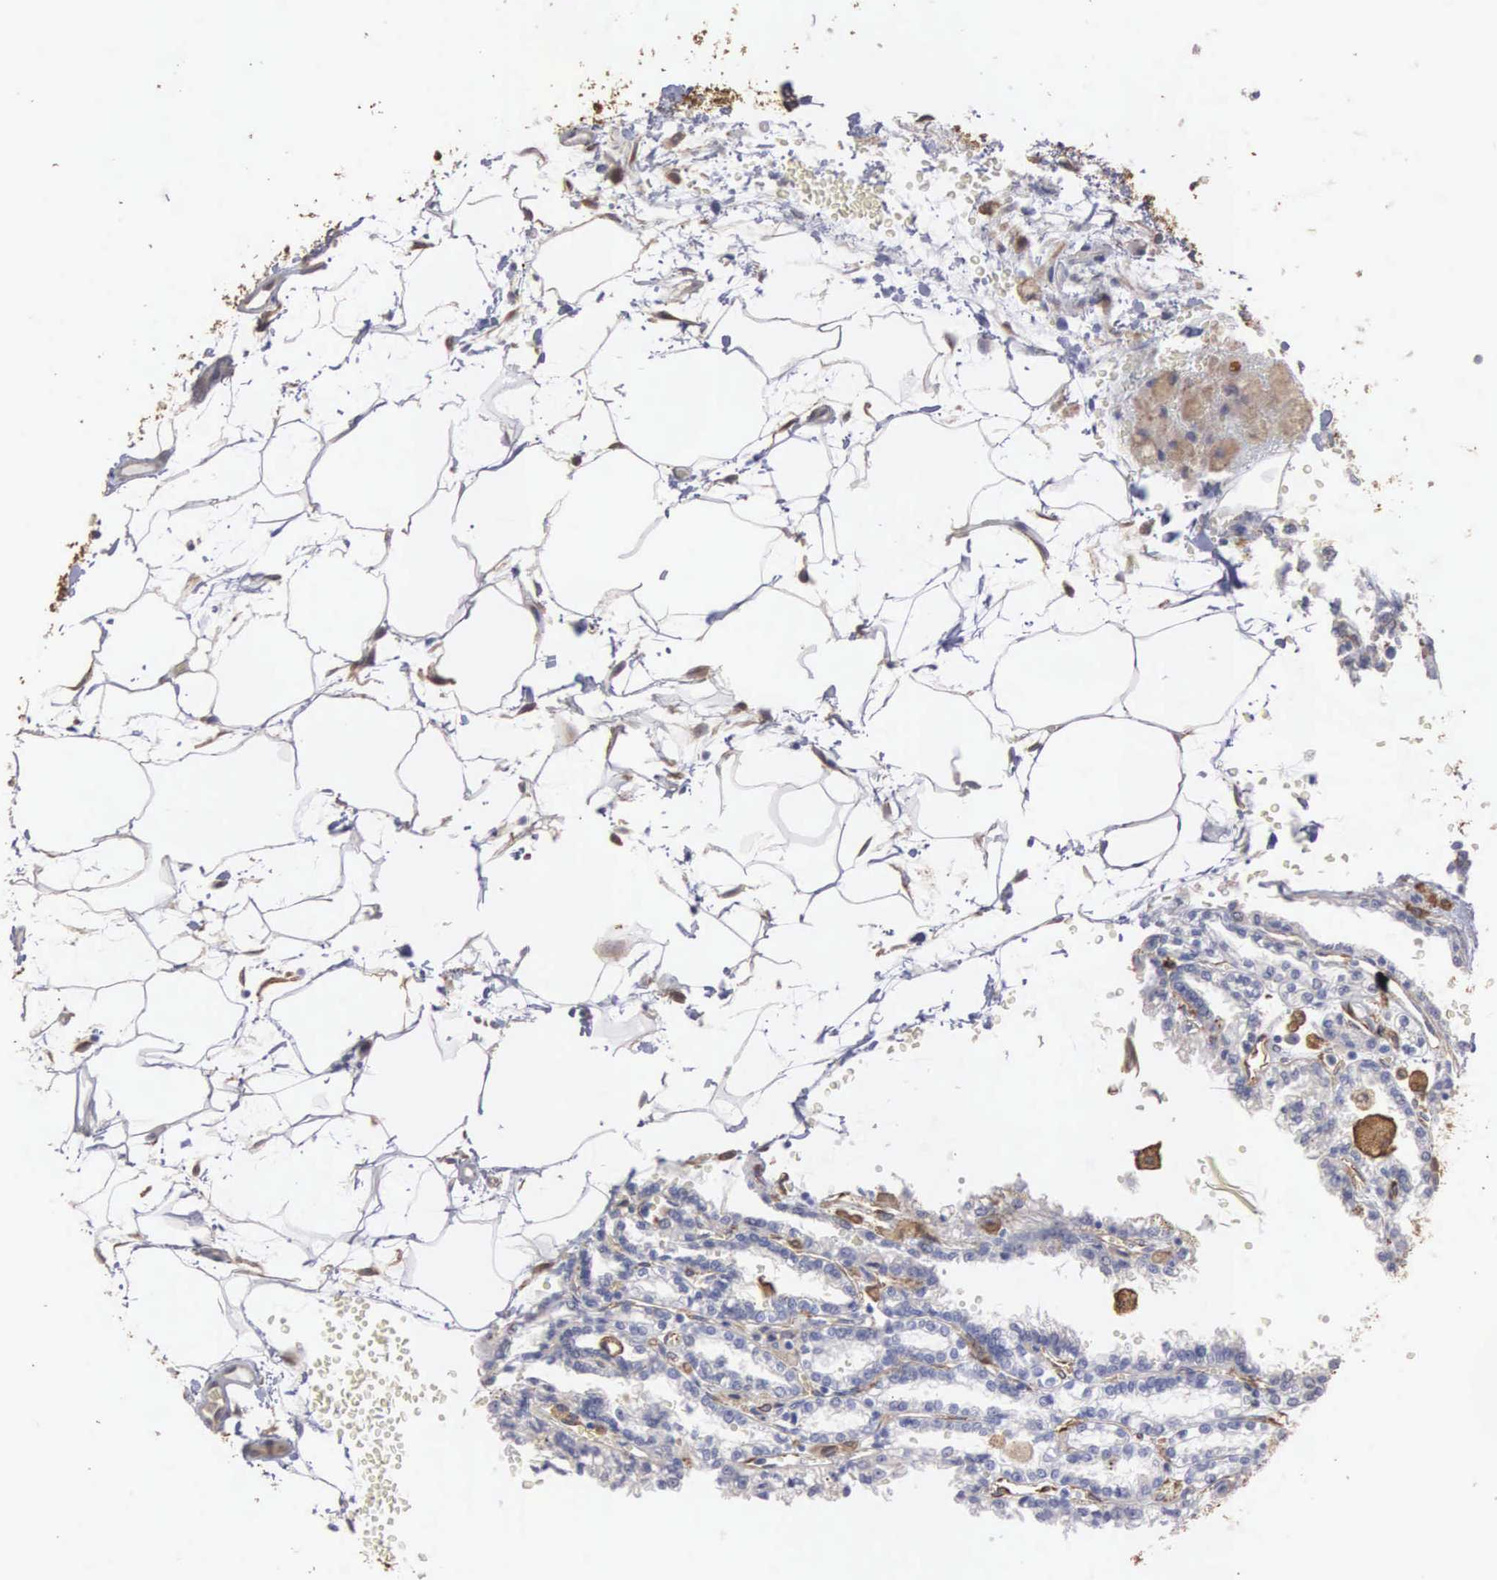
{"staining": {"intensity": "negative", "quantity": "none", "location": "none"}, "tissue": "renal cancer", "cell_type": "Tumor cells", "image_type": "cancer", "snomed": [{"axis": "morphology", "description": "Adenocarcinoma, NOS"}, {"axis": "topography", "description": "Kidney"}], "caption": "This is an immunohistochemistry (IHC) photomicrograph of human adenocarcinoma (renal). There is no positivity in tumor cells.", "gene": "LIN52", "patient": {"sex": "female", "age": 56}}